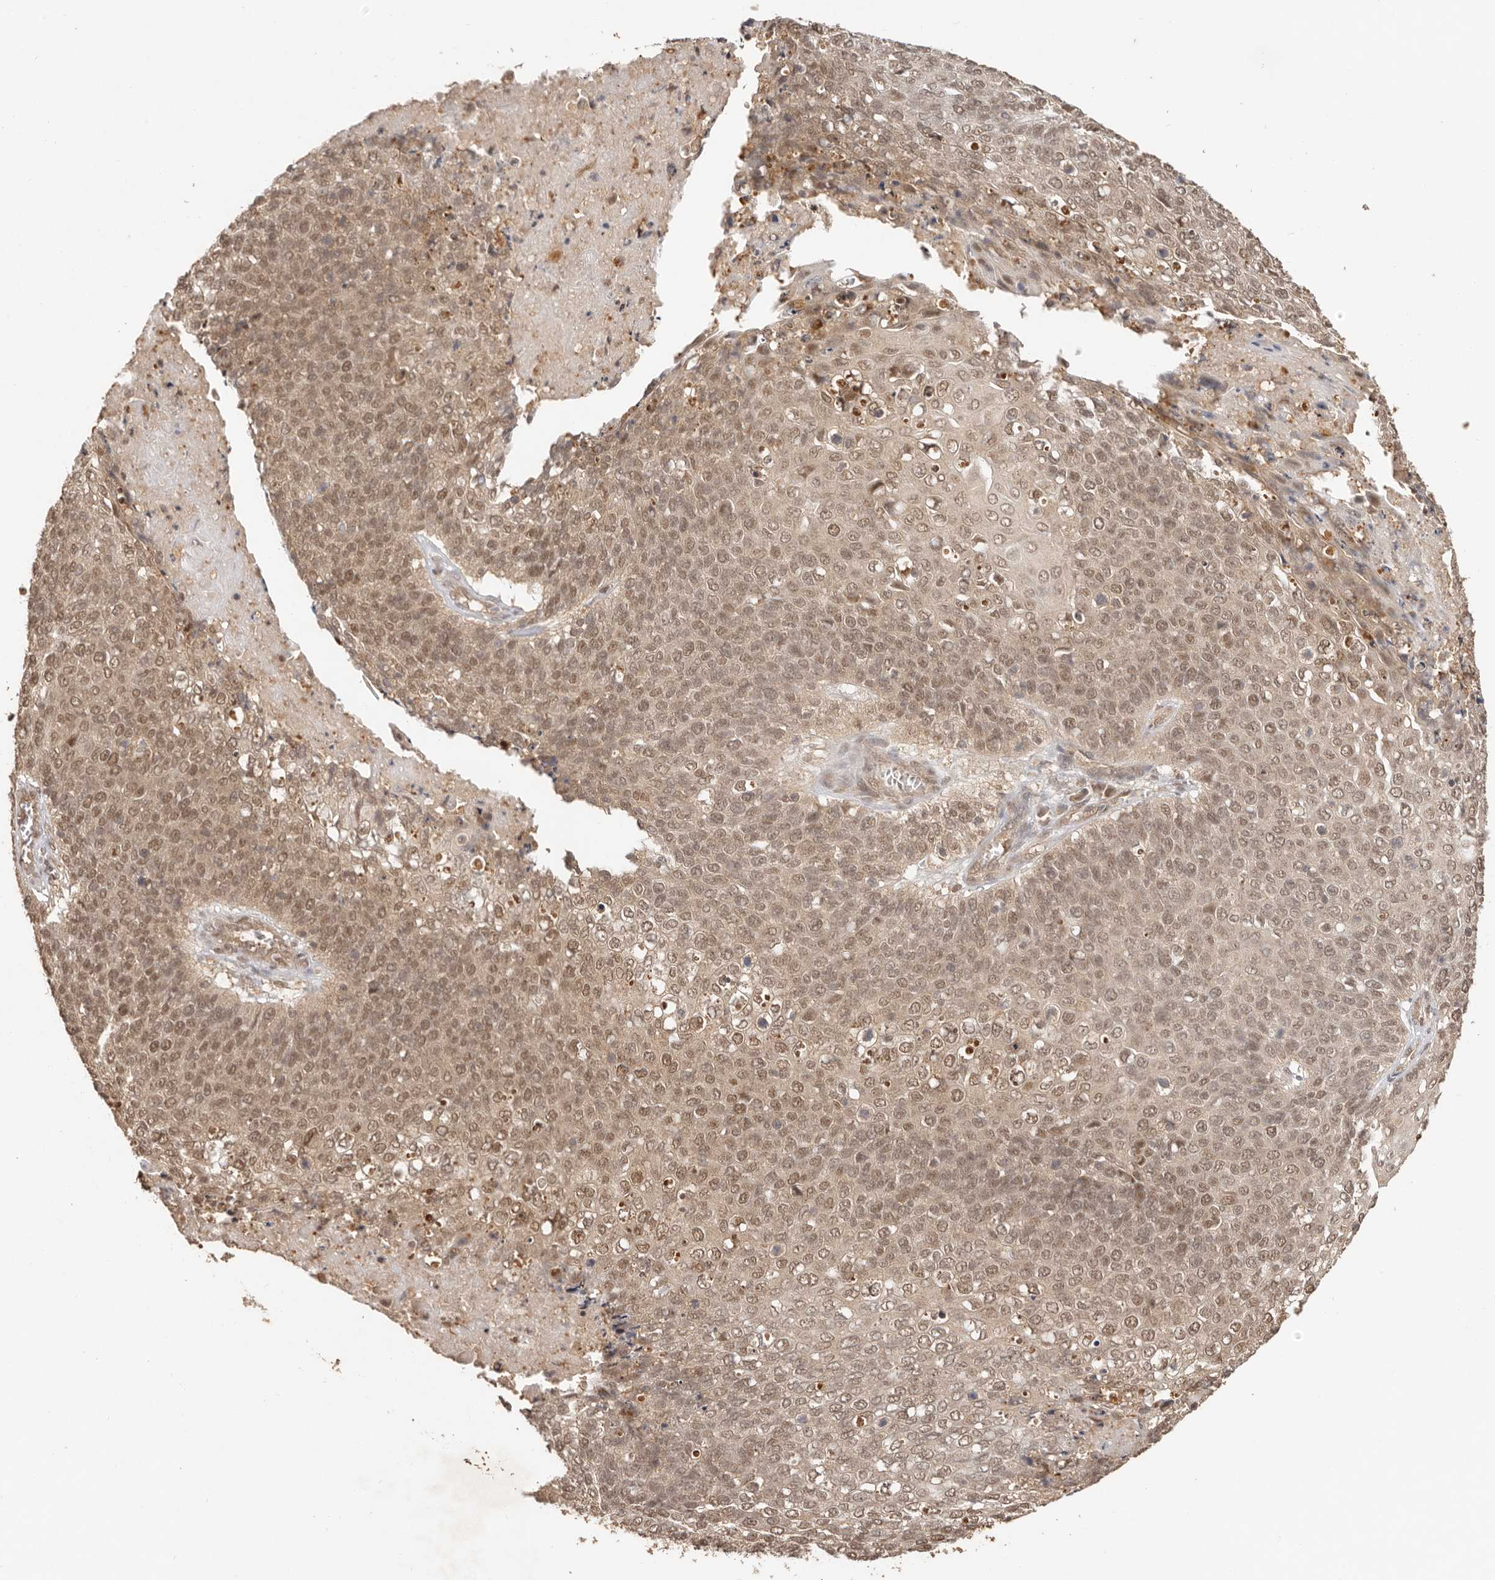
{"staining": {"intensity": "moderate", "quantity": ">75%", "location": "nuclear"}, "tissue": "cervical cancer", "cell_type": "Tumor cells", "image_type": "cancer", "snomed": [{"axis": "morphology", "description": "Squamous cell carcinoma, NOS"}, {"axis": "topography", "description": "Cervix"}], "caption": "A high-resolution micrograph shows IHC staining of cervical cancer, which exhibits moderate nuclear positivity in approximately >75% of tumor cells.", "gene": "PSMA5", "patient": {"sex": "female", "age": 39}}